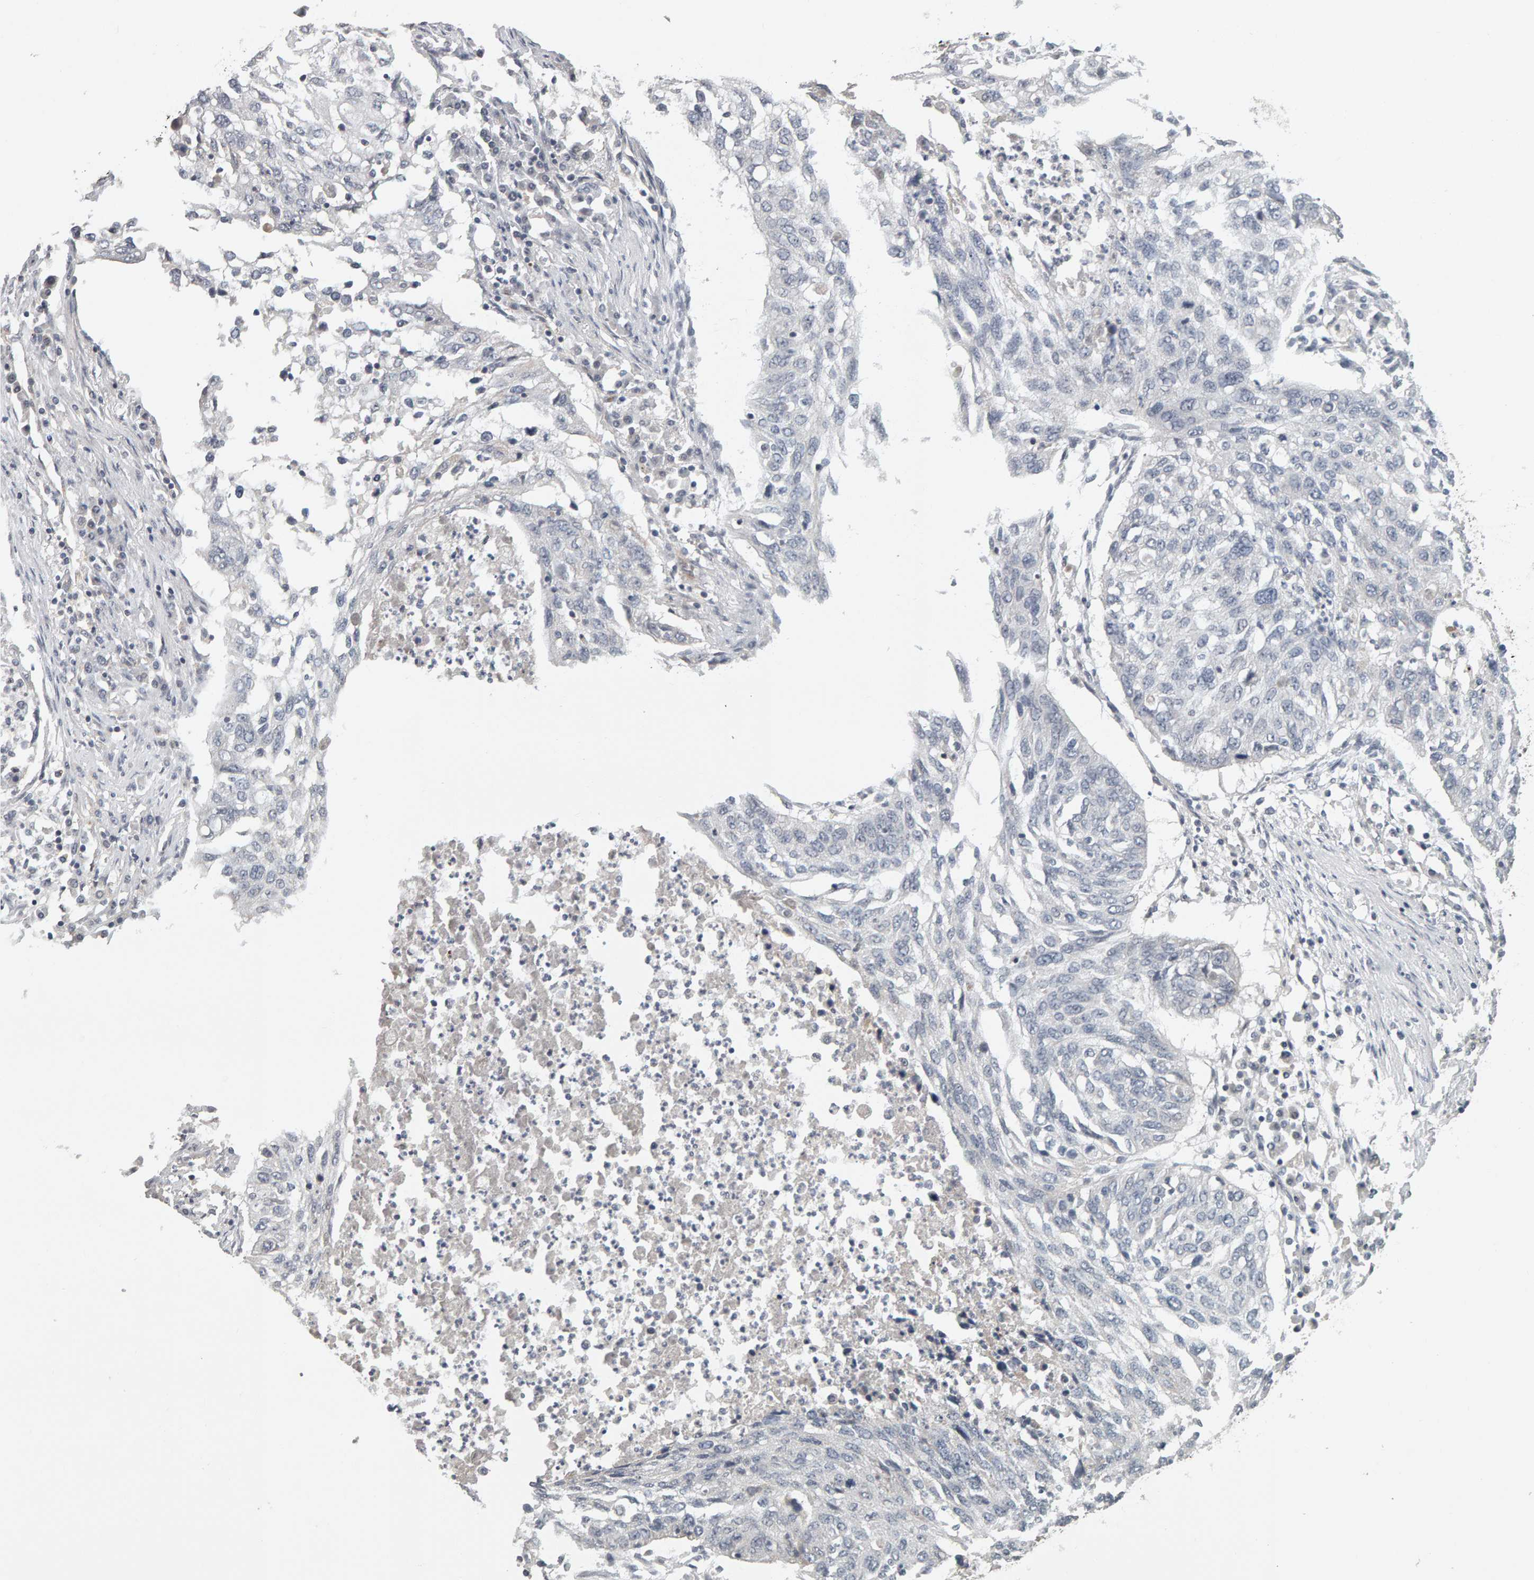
{"staining": {"intensity": "negative", "quantity": "none", "location": "none"}, "tissue": "lung cancer", "cell_type": "Tumor cells", "image_type": "cancer", "snomed": [{"axis": "morphology", "description": "Squamous cell carcinoma, NOS"}, {"axis": "topography", "description": "Lung"}], "caption": "Lung squamous cell carcinoma was stained to show a protein in brown. There is no significant expression in tumor cells.", "gene": "TEFM", "patient": {"sex": "female", "age": 63}}